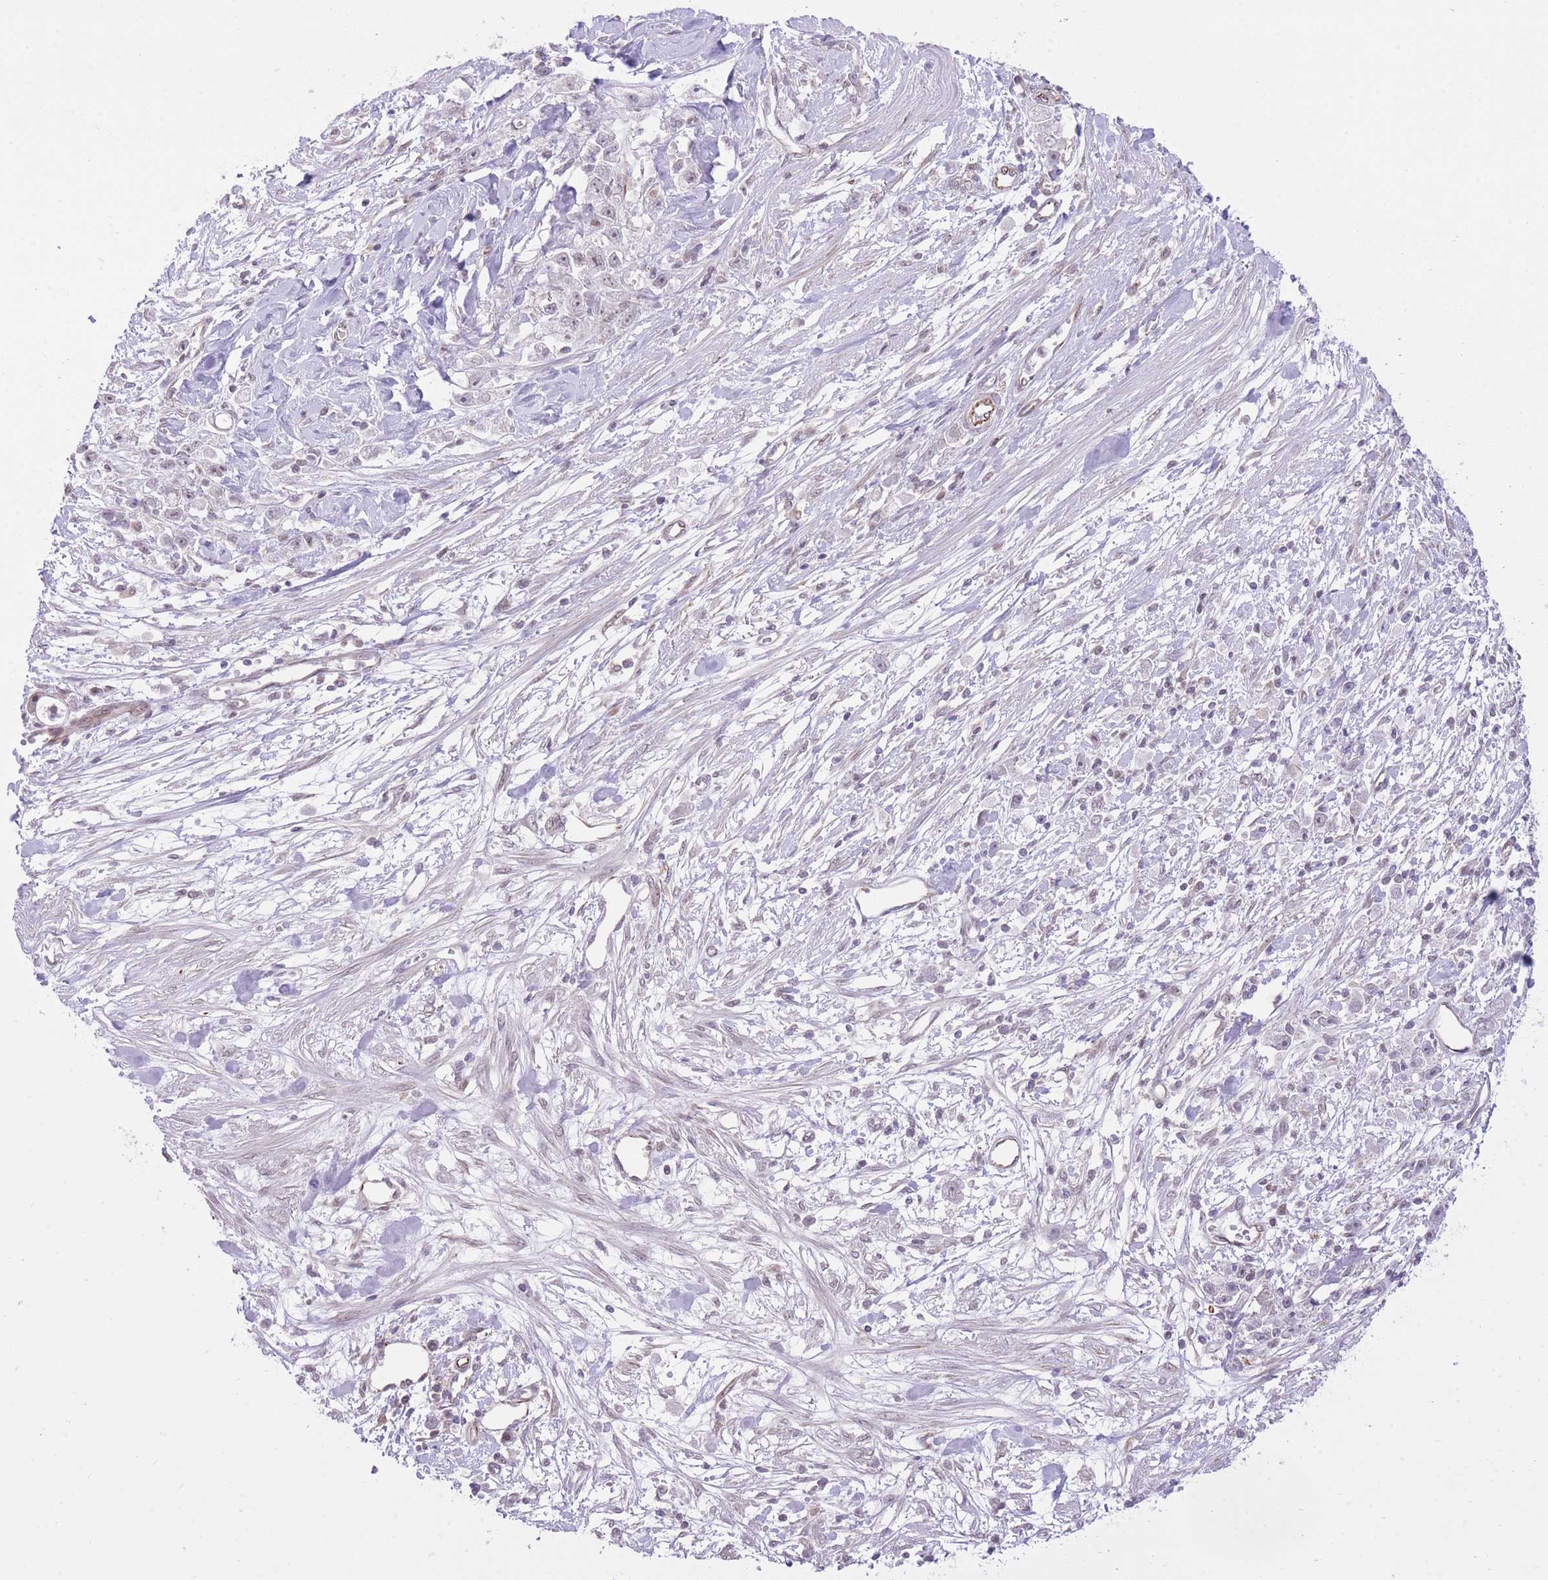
{"staining": {"intensity": "negative", "quantity": "none", "location": "none"}, "tissue": "stomach cancer", "cell_type": "Tumor cells", "image_type": "cancer", "snomed": [{"axis": "morphology", "description": "Adenocarcinoma, NOS"}, {"axis": "topography", "description": "Stomach"}], "caption": "Immunohistochemistry (IHC) image of human stomach adenocarcinoma stained for a protein (brown), which exhibits no staining in tumor cells. (Brightfield microscopy of DAB (3,3'-diaminobenzidine) immunohistochemistry at high magnification).", "gene": "ELL", "patient": {"sex": "female", "age": 59}}